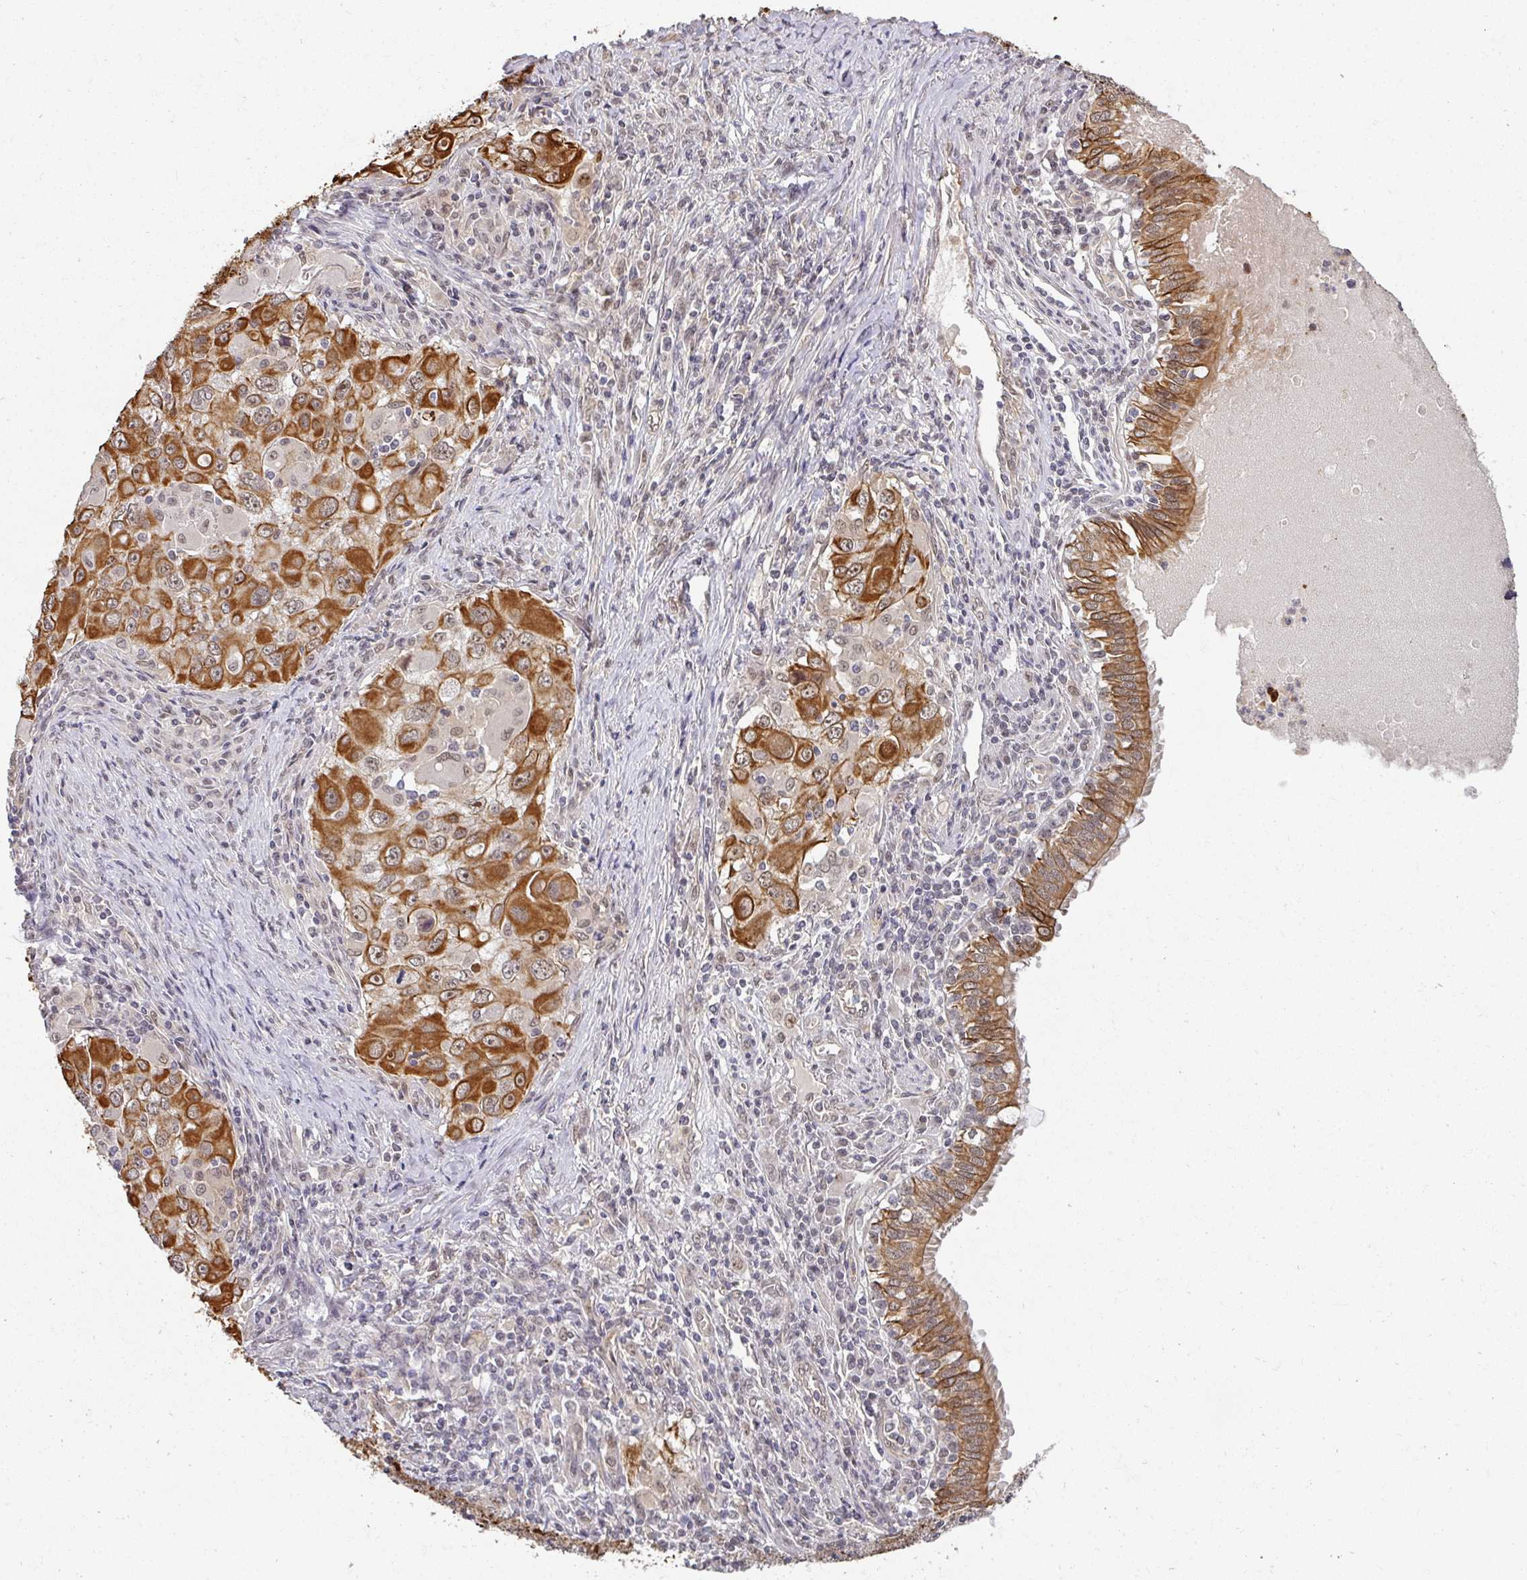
{"staining": {"intensity": "strong", "quantity": "25%-75%", "location": "cytoplasmic/membranous,nuclear"}, "tissue": "lung cancer", "cell_type": "Tumor cells", "image_type": "cancer", "snomed": [{"axis": "morphology", "description": "Adenocarcinoma, NOS"}, {"axis": "morphology", "description": "Adenocarcinoma, metastatic, NOS"}, {"axis": "topography", "description": "Lymph node"}, {"axis": "topography", "description": "Lung"}], "caption": "The micrograph shows immunohistochemical staining of lung cancer. There is strong cytoplasmic/membranous and nuclear expression is appreciated in approximately 25%-75% of tumor cells.", "gene": "GTF2H3", "patient": {"sex": "female", "age": 42}}